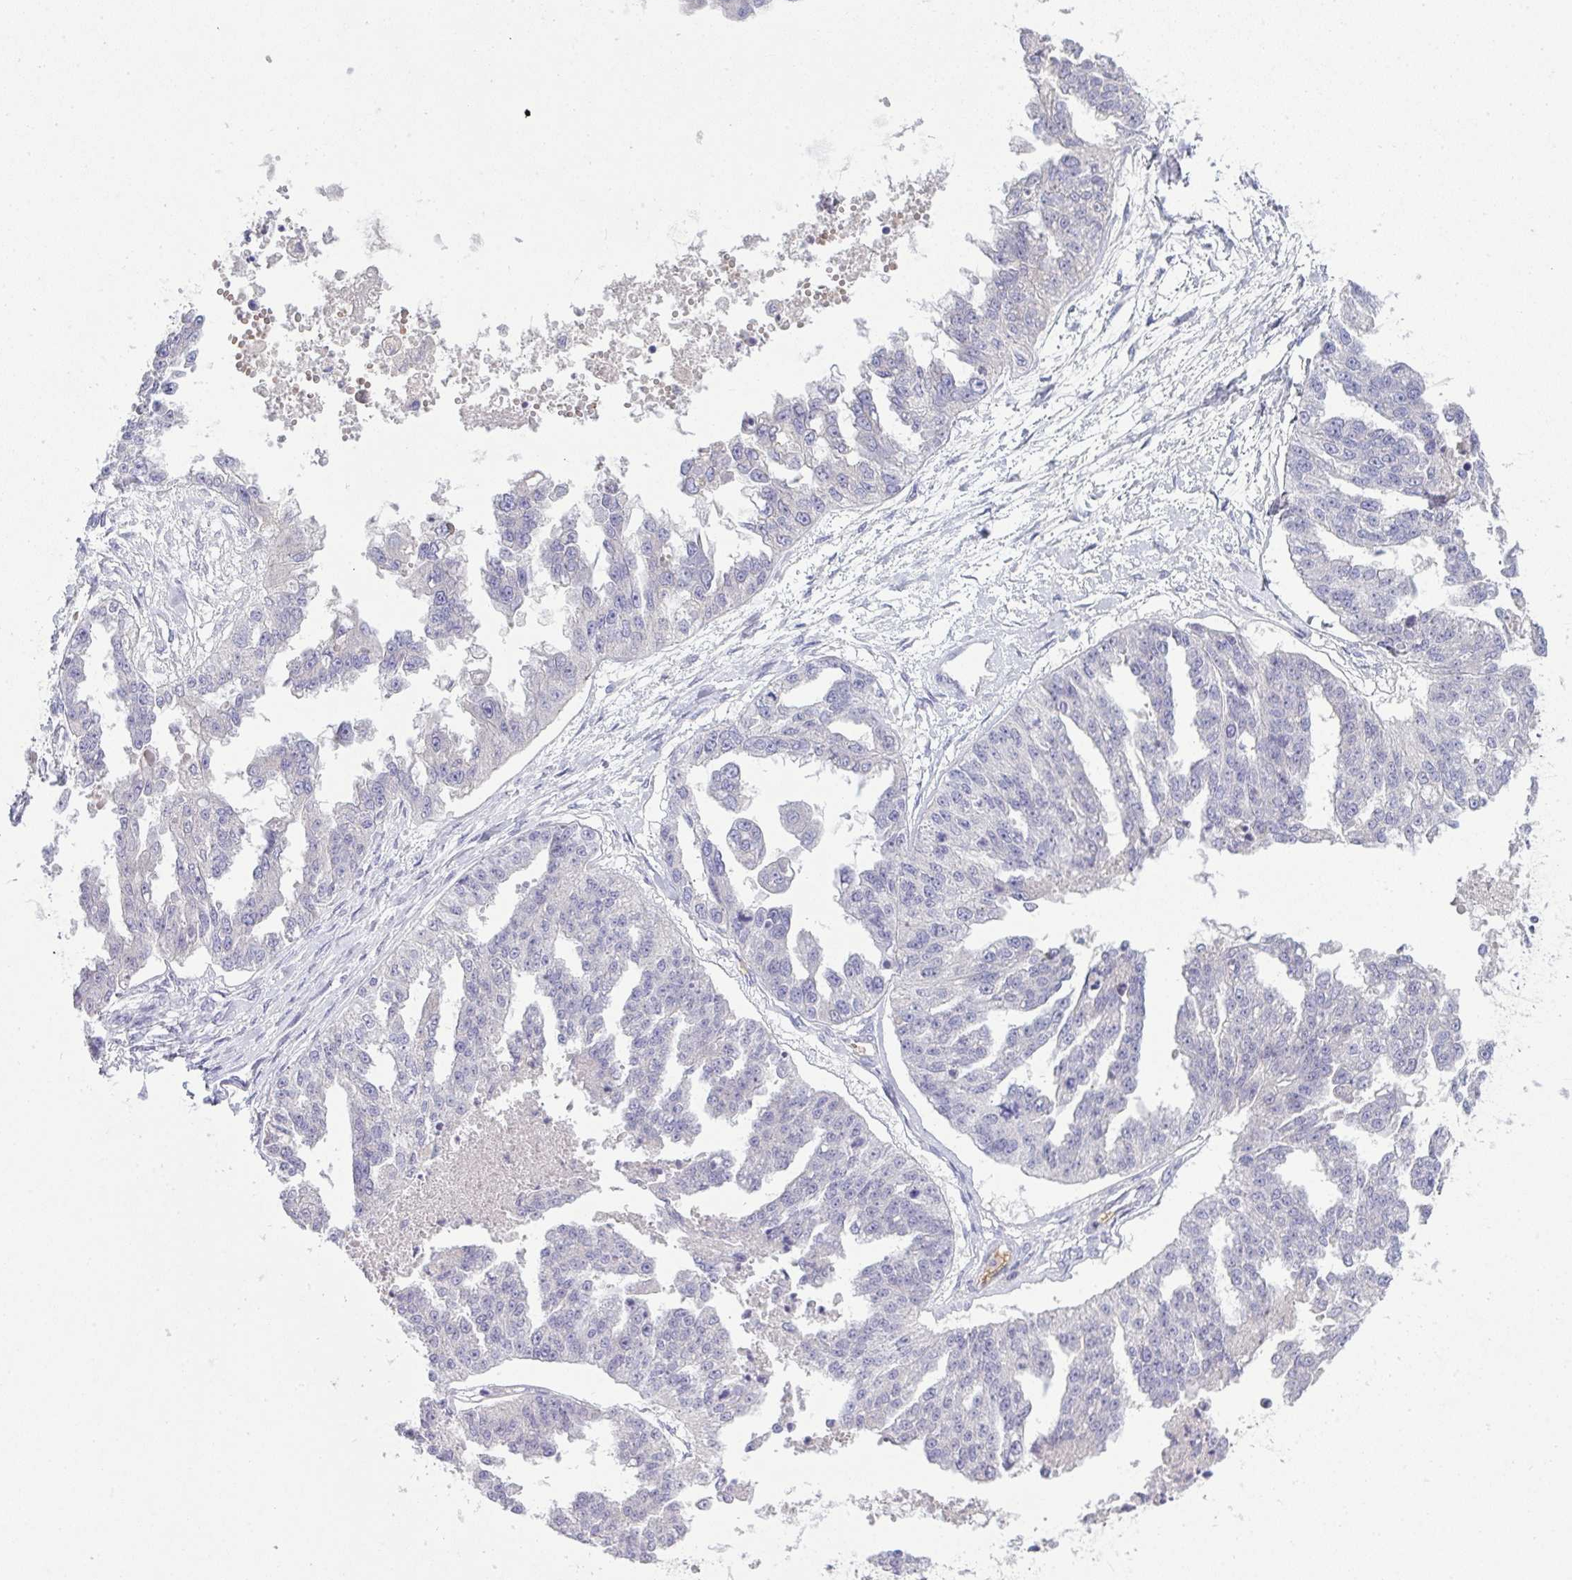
{"staining": {"intensity": "negative", "quantity": "none", "location": "none"}, "tissue": "ovarian cancer", "cell_type": "Tumor cells", "image_type": "cancer", "snomed": [{"axis": "morphology", "description": "Cystadenocarcinoma, serous, NOS"}, {"axis": "topography", "description": "Ovary"}], "caption": "A high-resolution photomicrograph shows IHC staining of ovarian cancer (serous cystadenocarcinoma), which demonstrates no significant expression in tumor cells. (DAB (3,3'-diaminobenzidine) immunohistochemistry (IHC), high magnification).", "gene": "SPTB", "patient": {"sex": "female", "age": 58}}